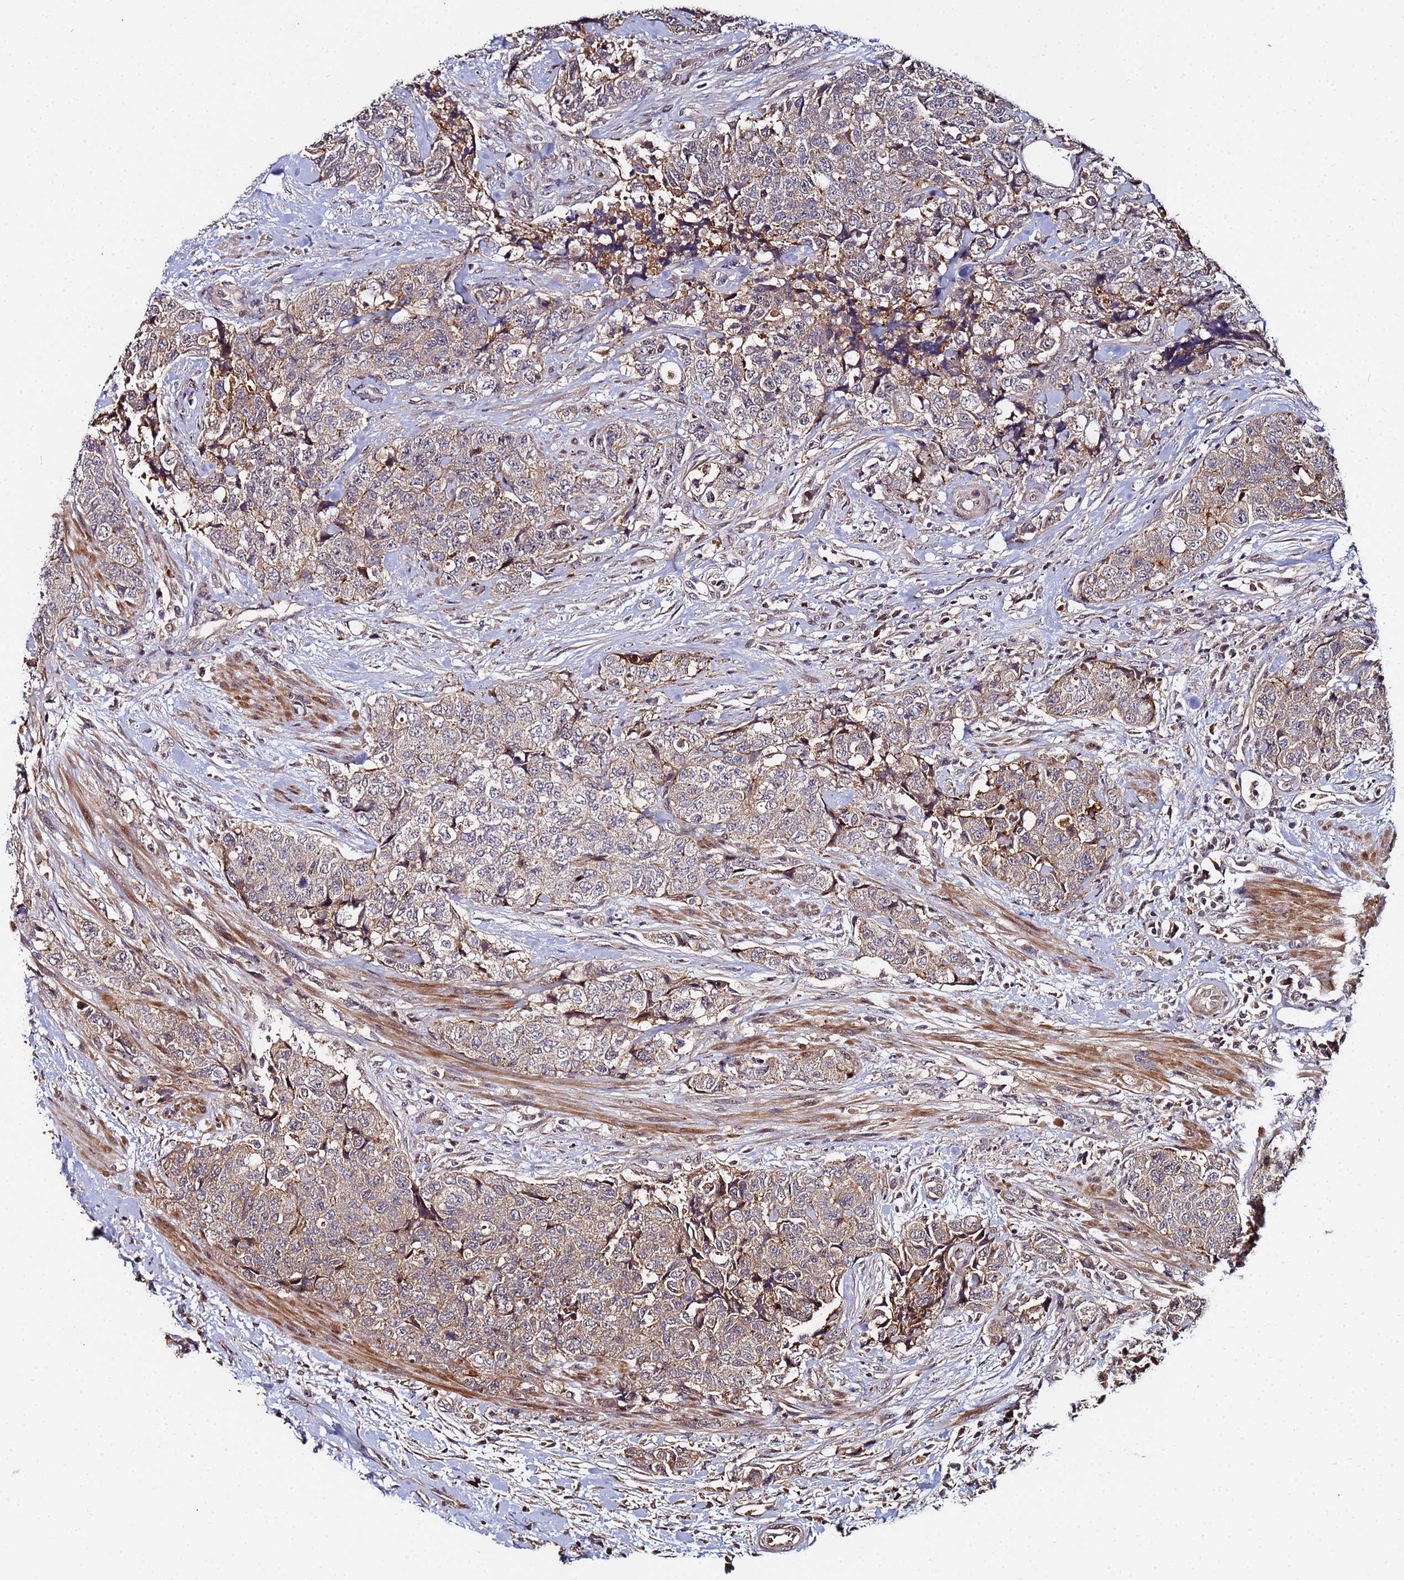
{"staining": {"intensity": "weak", "quantity": ">75%", "location": "cytoplasmic/membranous"}, "tissue": "urothelial cancer", "cell_type": "Tumor cells", "image_type": "cancer", "snomed": [{"axis": "morphology", "description": "Urothelial carcinoma, High grade"}, {"axis": "topography", "description": "Urinary bladder"}], "caption": "Tumor cells demonstrate low levels of weak cytoplasmic/membranous positivity in approximately >75% of cells in urothelial cancer. (DAB = brown stain, brightfield microscopy at high magnification).", "gene": "OSER1", "patient": {"sex": "female", "age": 78}}